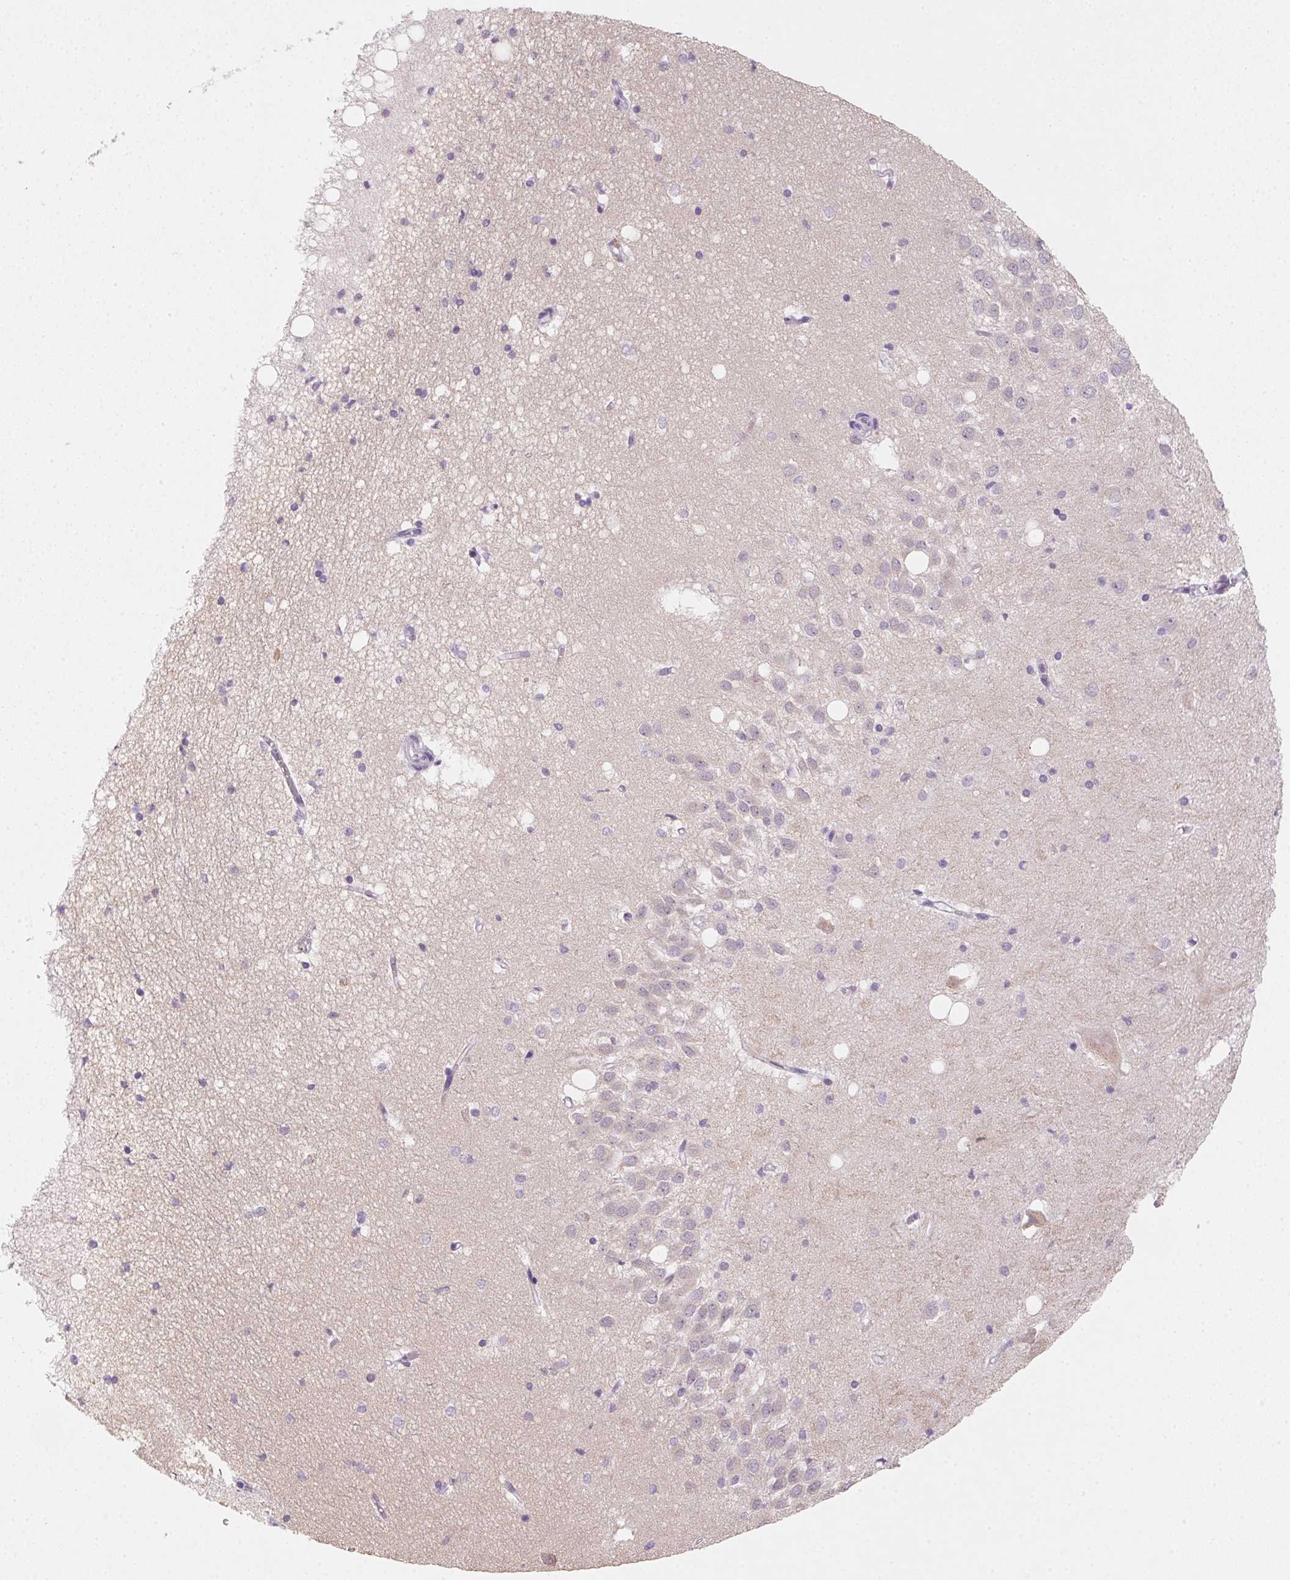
{"staining": {"intensity": "negative", "quantity": "none", "location": "none"}, "tissue": "hippocampus", "cell_type": "Glial cells", "image_type": "normal", "snomed": [{"axis": "morphology", "description": "Normal tissue, NOS"}, {"axis": "topography", "description": "Hippocampus"}], "caption": "Immunohistochemistry (IHC) photomicrograph of benign hippocampus stained for a protein (brown), which displays no positivity in glial cells.", "gene": "SLC6A18", "patient": {"sex": "male", "age": 58}}